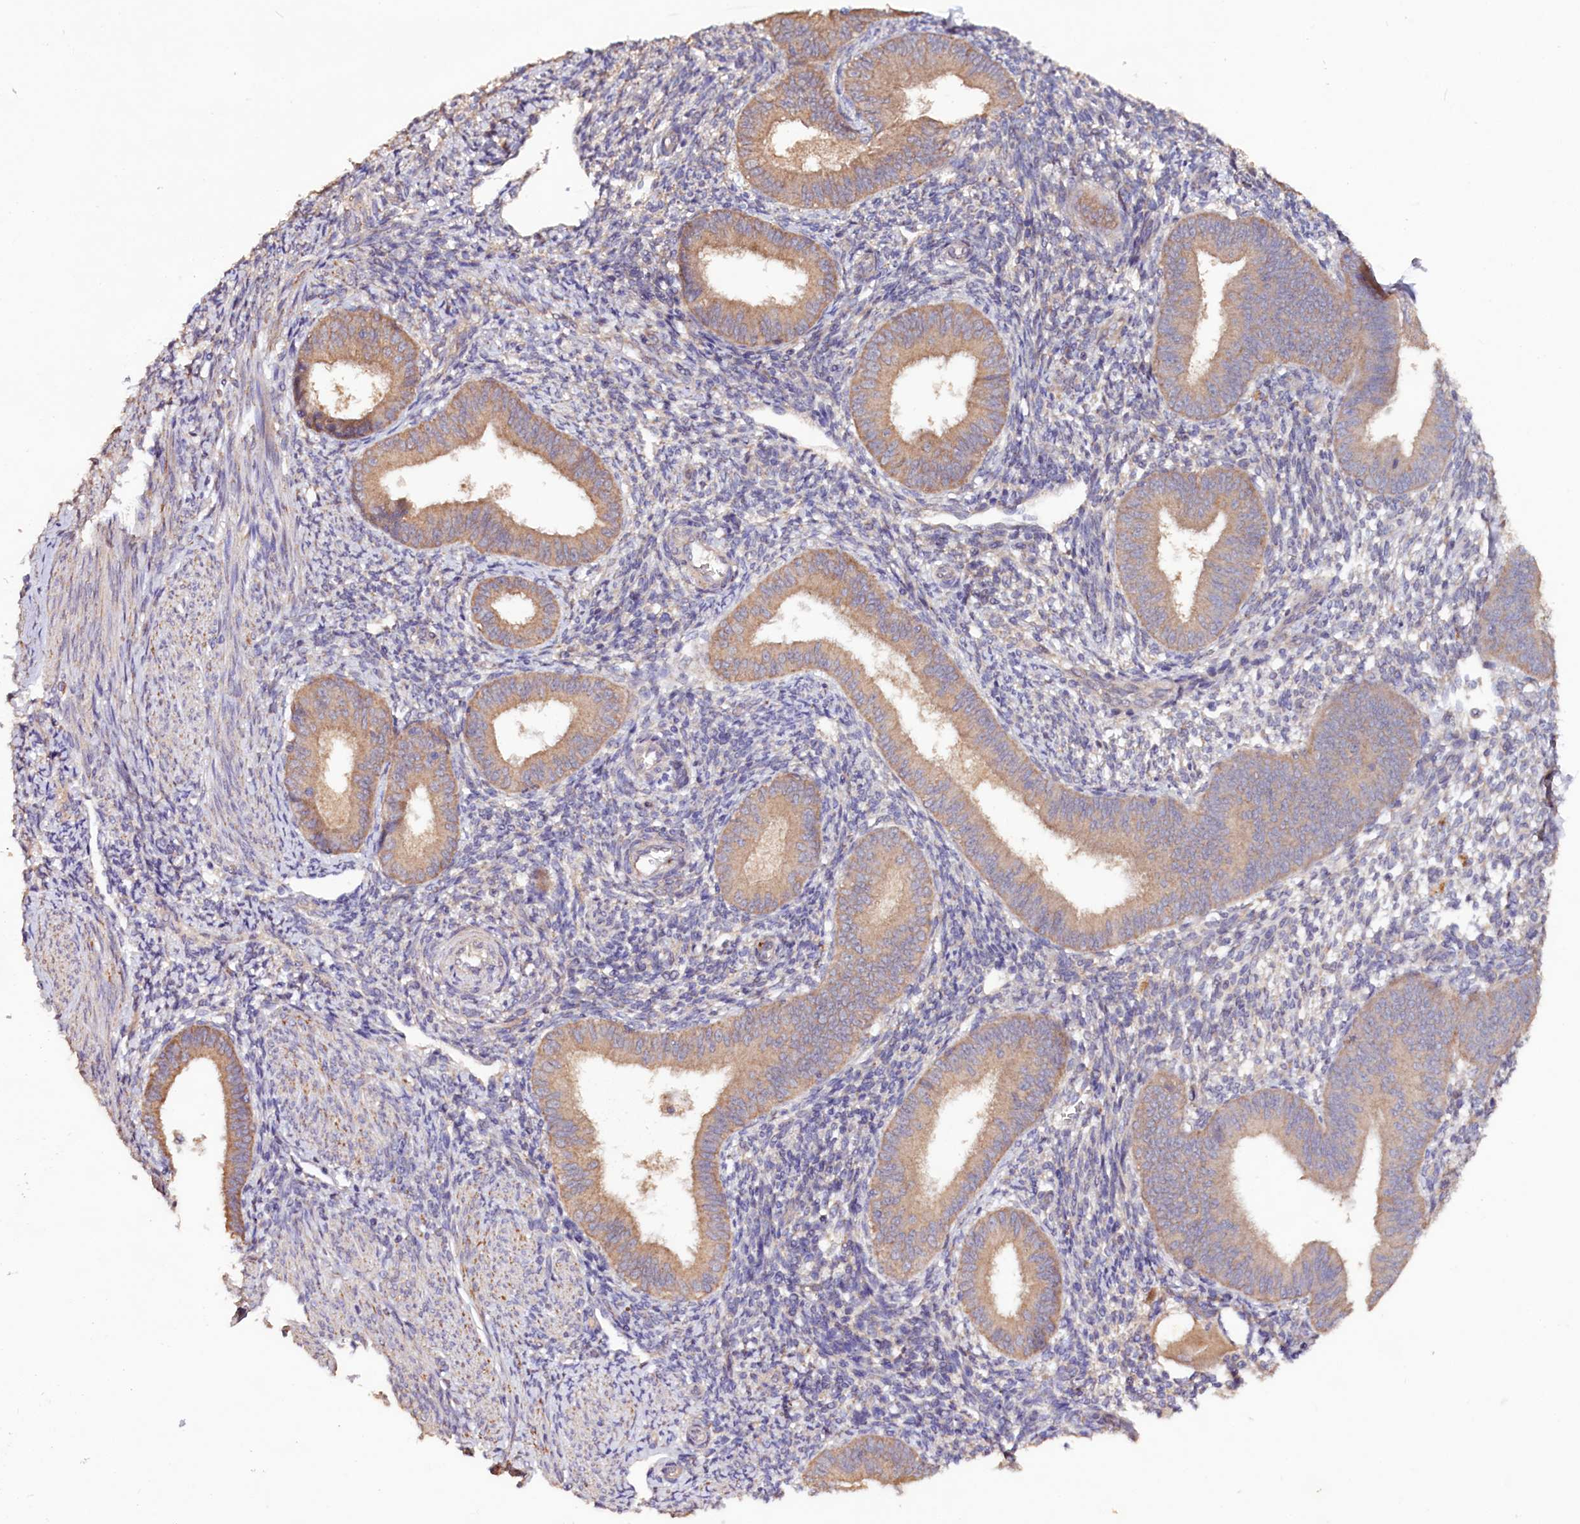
{"staining": {"intensity": "negative", "quantity": "none", "location": "none"}, "tissue": "endometrium", "cell_type": "Cells in endometrial stroma", "image_type": "normal", "snomed": [{"axis": "morphology", "description": "Normal tissue, NOS"}, {"axis": "topography", "description": "Uterus"}, {"axis": "topography", "description": "Endometrium"}], "caption": "This is an IHC photomicrograph of benign human endometrium. There is no positivity in cells in endometrial stroma.", "gene": "ETFBKMT", "patient": {"sex": "female", "age": 48}}